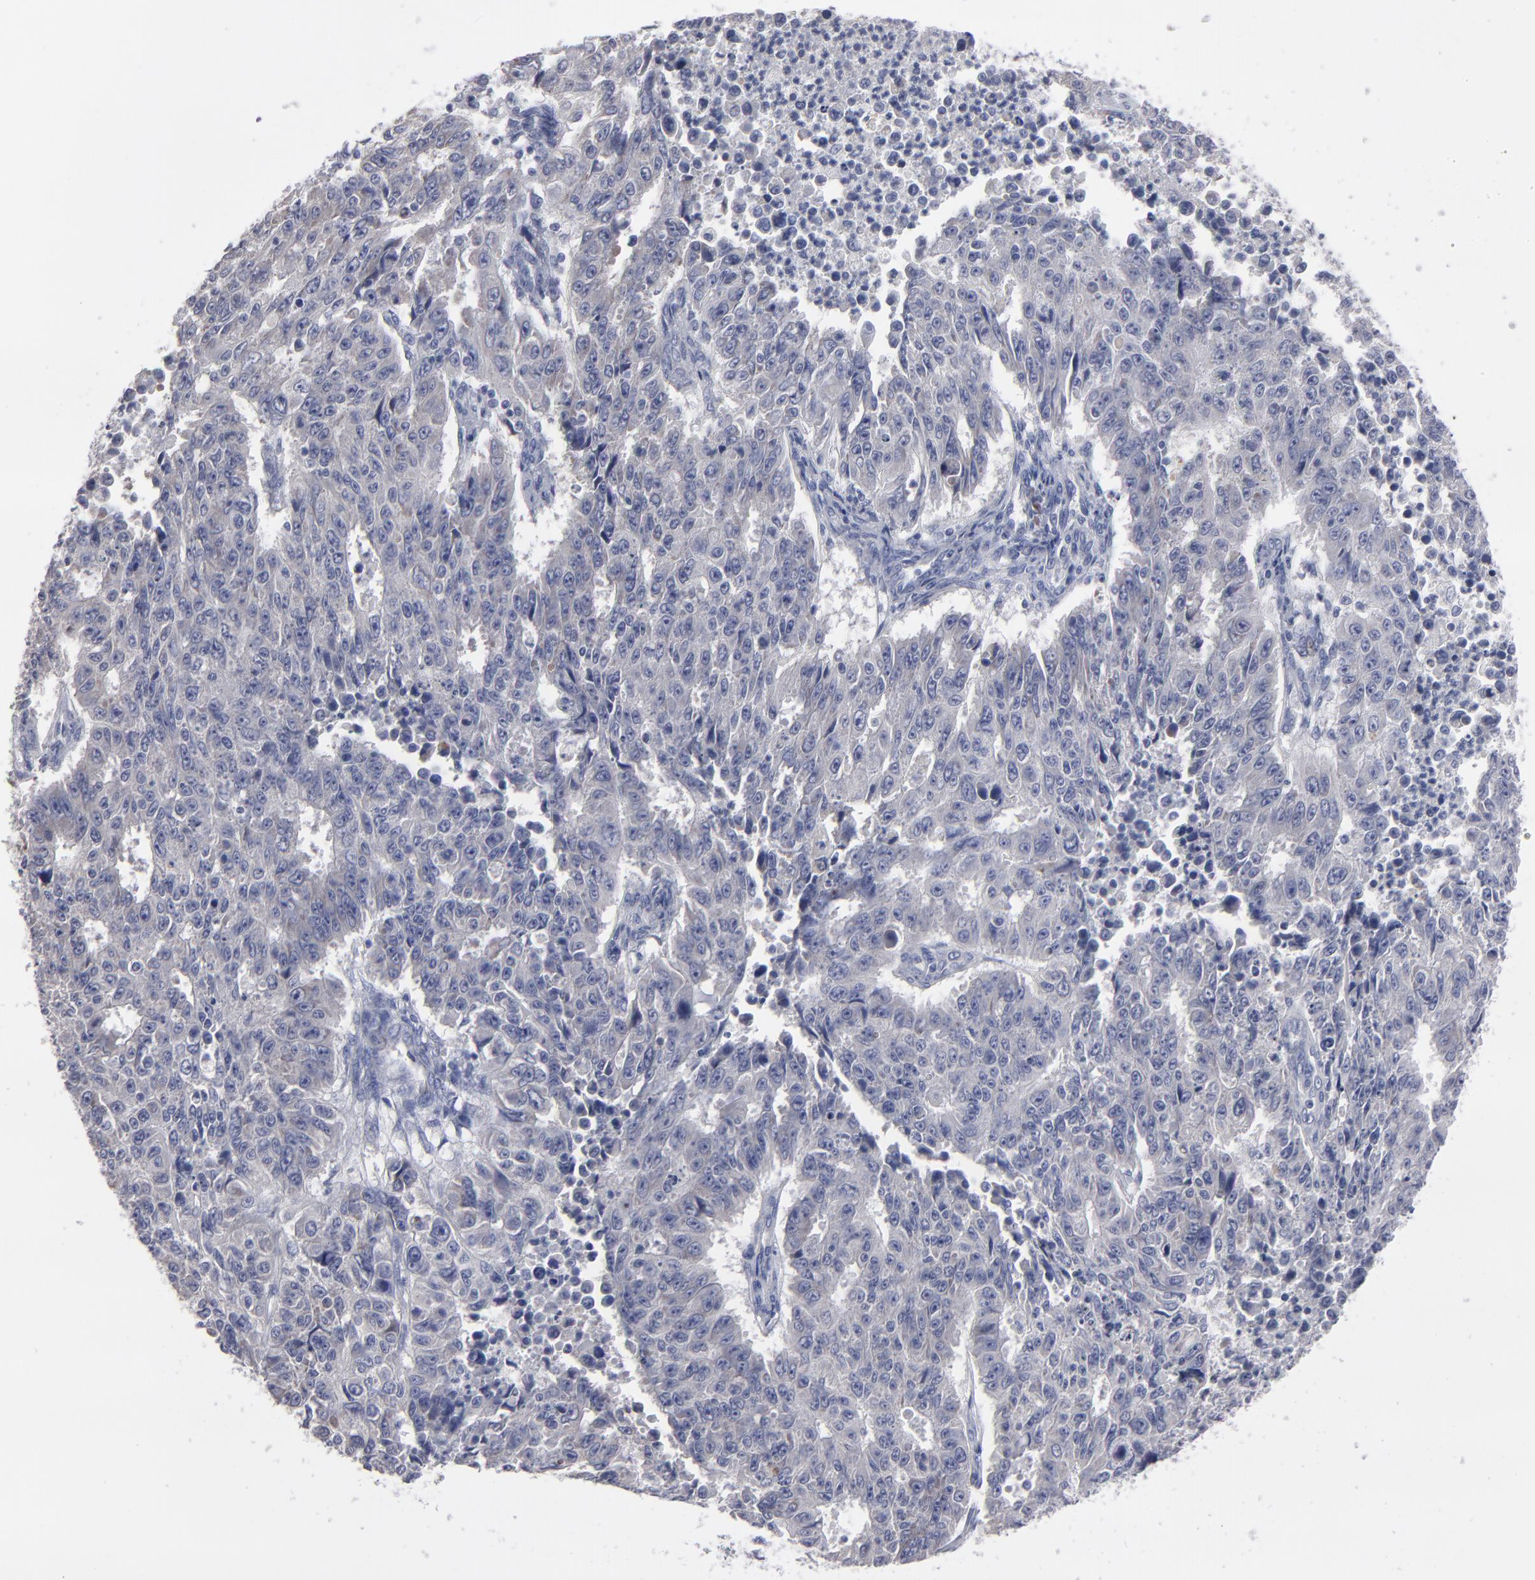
{"staining": {"intensity": "weak", "quantity": ">75%", "location": "cytoplasmic/membranous"}, "tissue": "endometrial cancer", "cell_type": "Tumor cells", "image_type": "cancer", "snomed": [{"axis": "morphology", "description": "Adenocarcinoma, NOS"}, {"axis": "topography", "description": "Endometrium"}], "caption": "DAB immunohistochemical staining of human endometrial cancer (adenocarcinoma) reveals weak cytoplasmic/membranous protein staining in approximately >75% of tumor cells.", "gene": "CCDC80", "patient": {"sex": "female", "age": 42}}